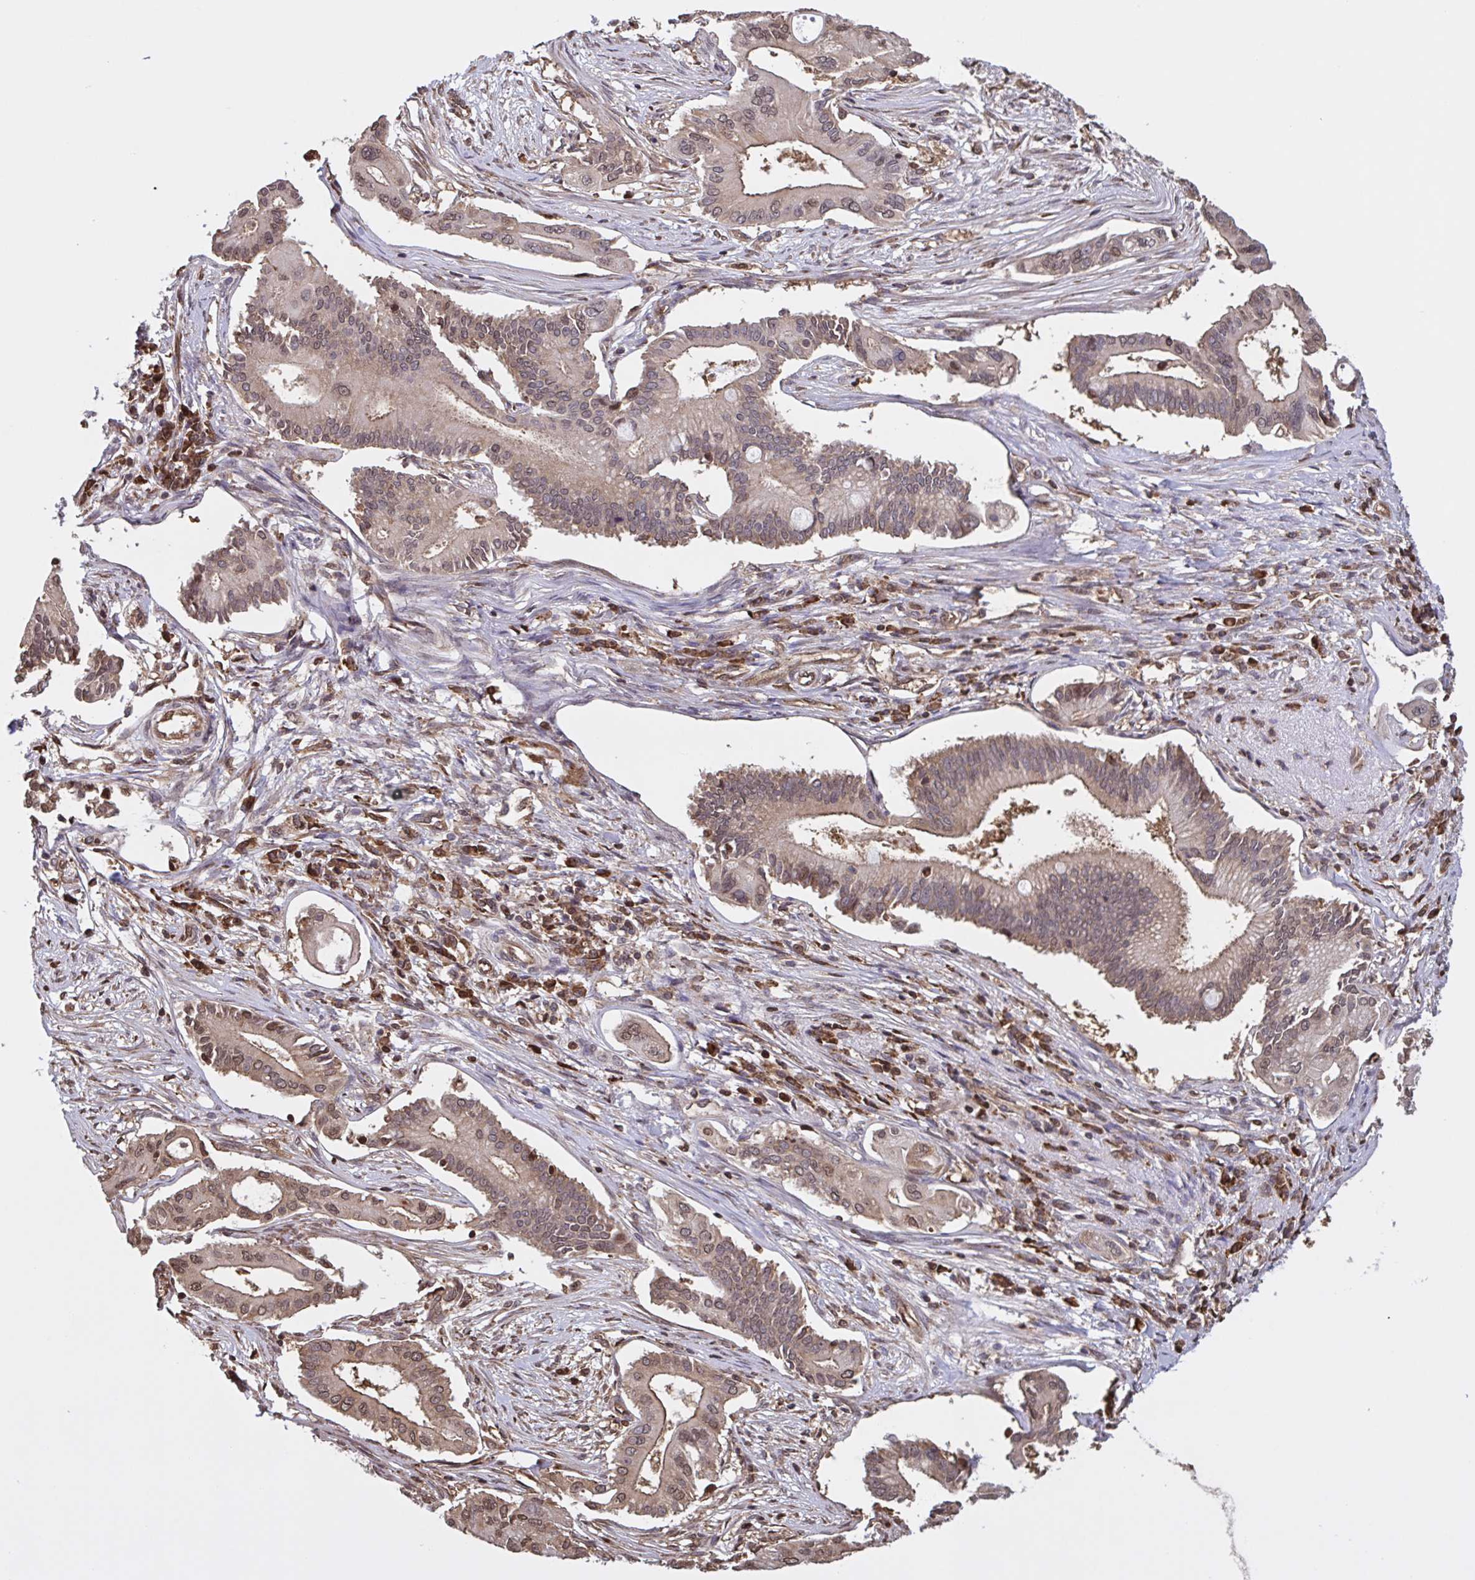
{"staining": {"intensity": "moderate", "quantity": ">75%", "location": "cytoplasmic/membranous,nuclear"}, "tissue": "pancreatic cancer", "cell_type": "Tumor cells", "image_type": "cancer", "snomed": [{"axis": "morphology", "description": "Adenocarcinoma, NOS"}, {"axis": "topography", "description": "Pancreas"}], "caption": "This is an image of immunohistochemistry (IHC) staining of pancreatic cancer, which shows moderate staining in the cytoplasmic/membranous and nuclear of tumor cells.", "gene": "SEC63", "patient": {"sex": "female", "age": 68}}